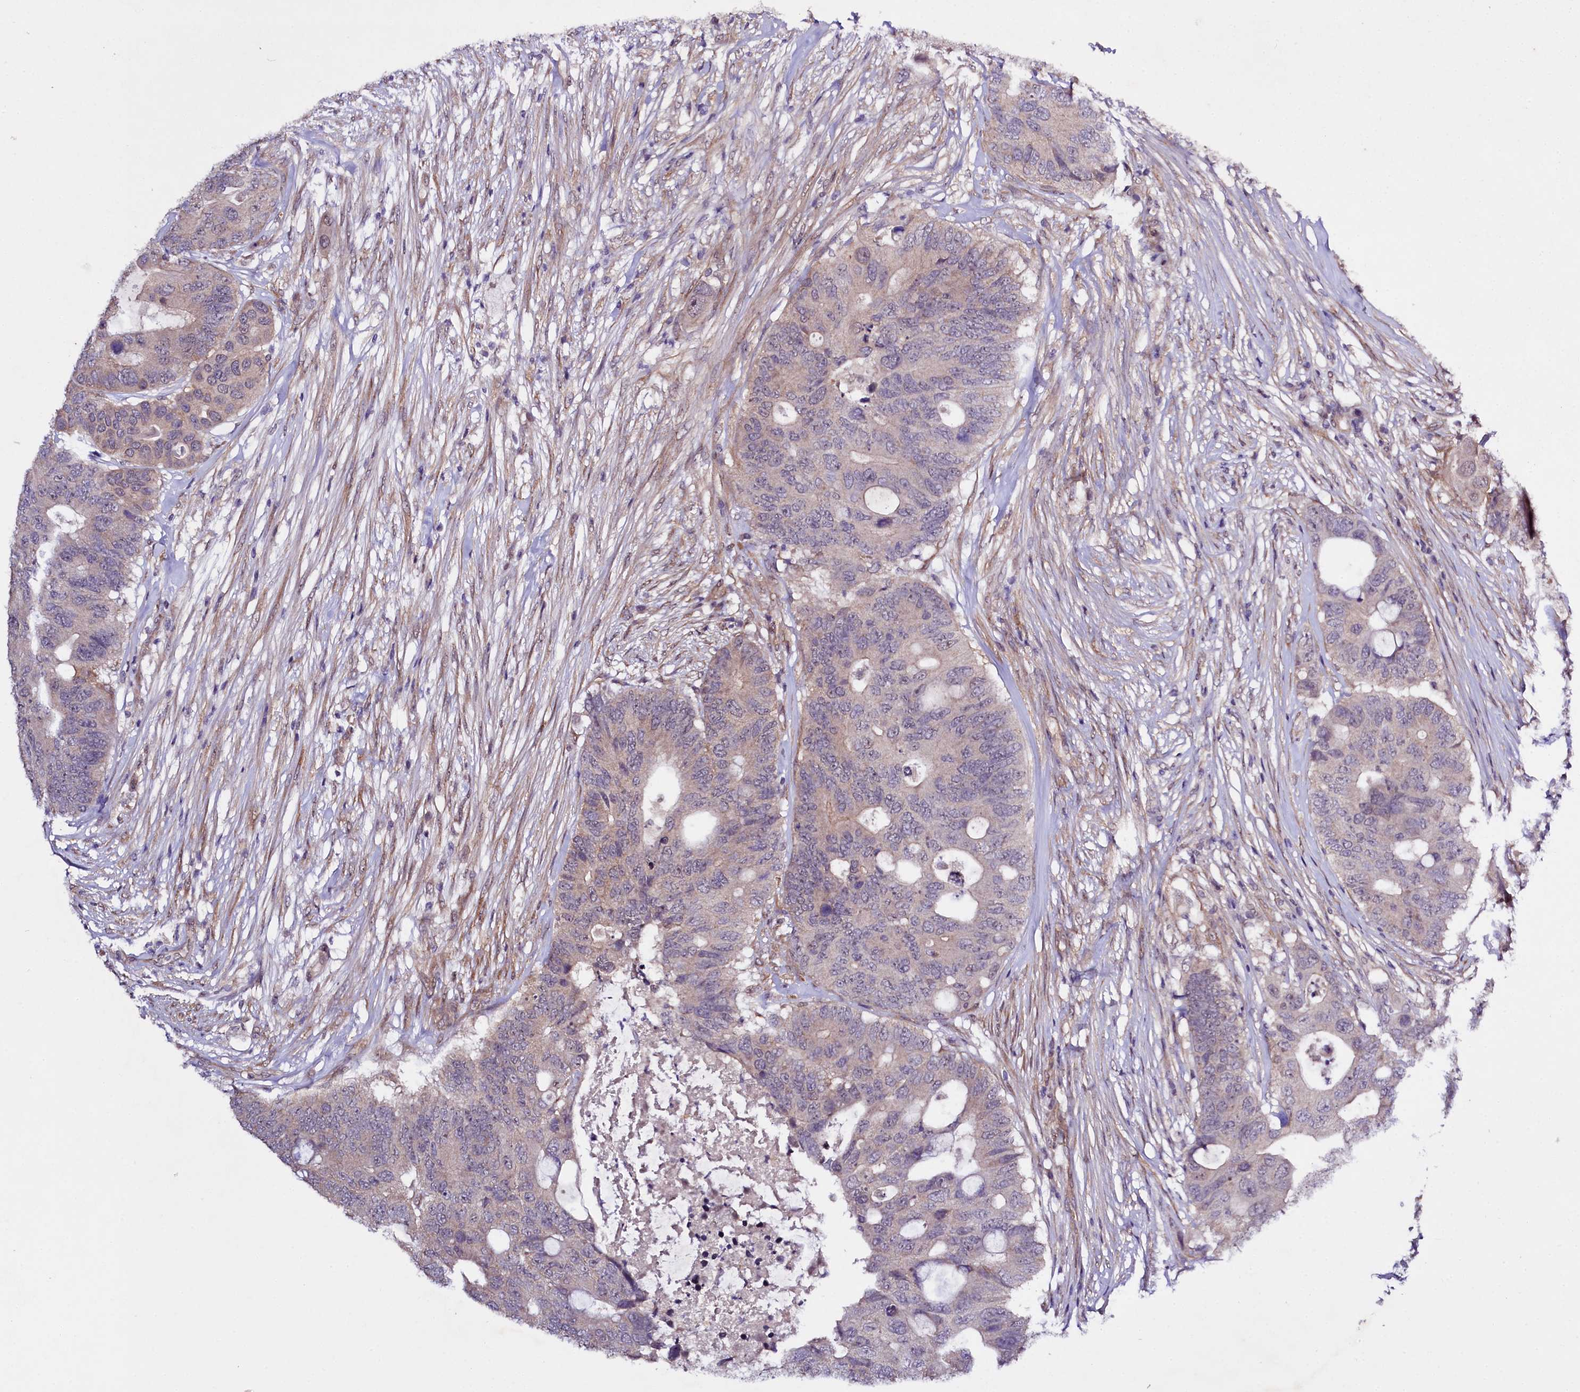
{"staining": {"intensity": "weak", "quantity": "<25%", "location": "cytoplasmic/membranous"}, "tissue": "colorectal cancer", "cell_type": "Tumor cells", "image_type": "cancer", "snomed": [{"axis": "morphology", "description": "Adenocarcinoma, NOS"}, {"axis": "topography", "description": "Colon"}], "caption": "A histopathology image of colorectal cancer (adenocarcinoma) stained for a protein shows no brown staining in tumor cells.", "gene": "PHLDB1", "patient": {"sex": "male", "age": 71}}